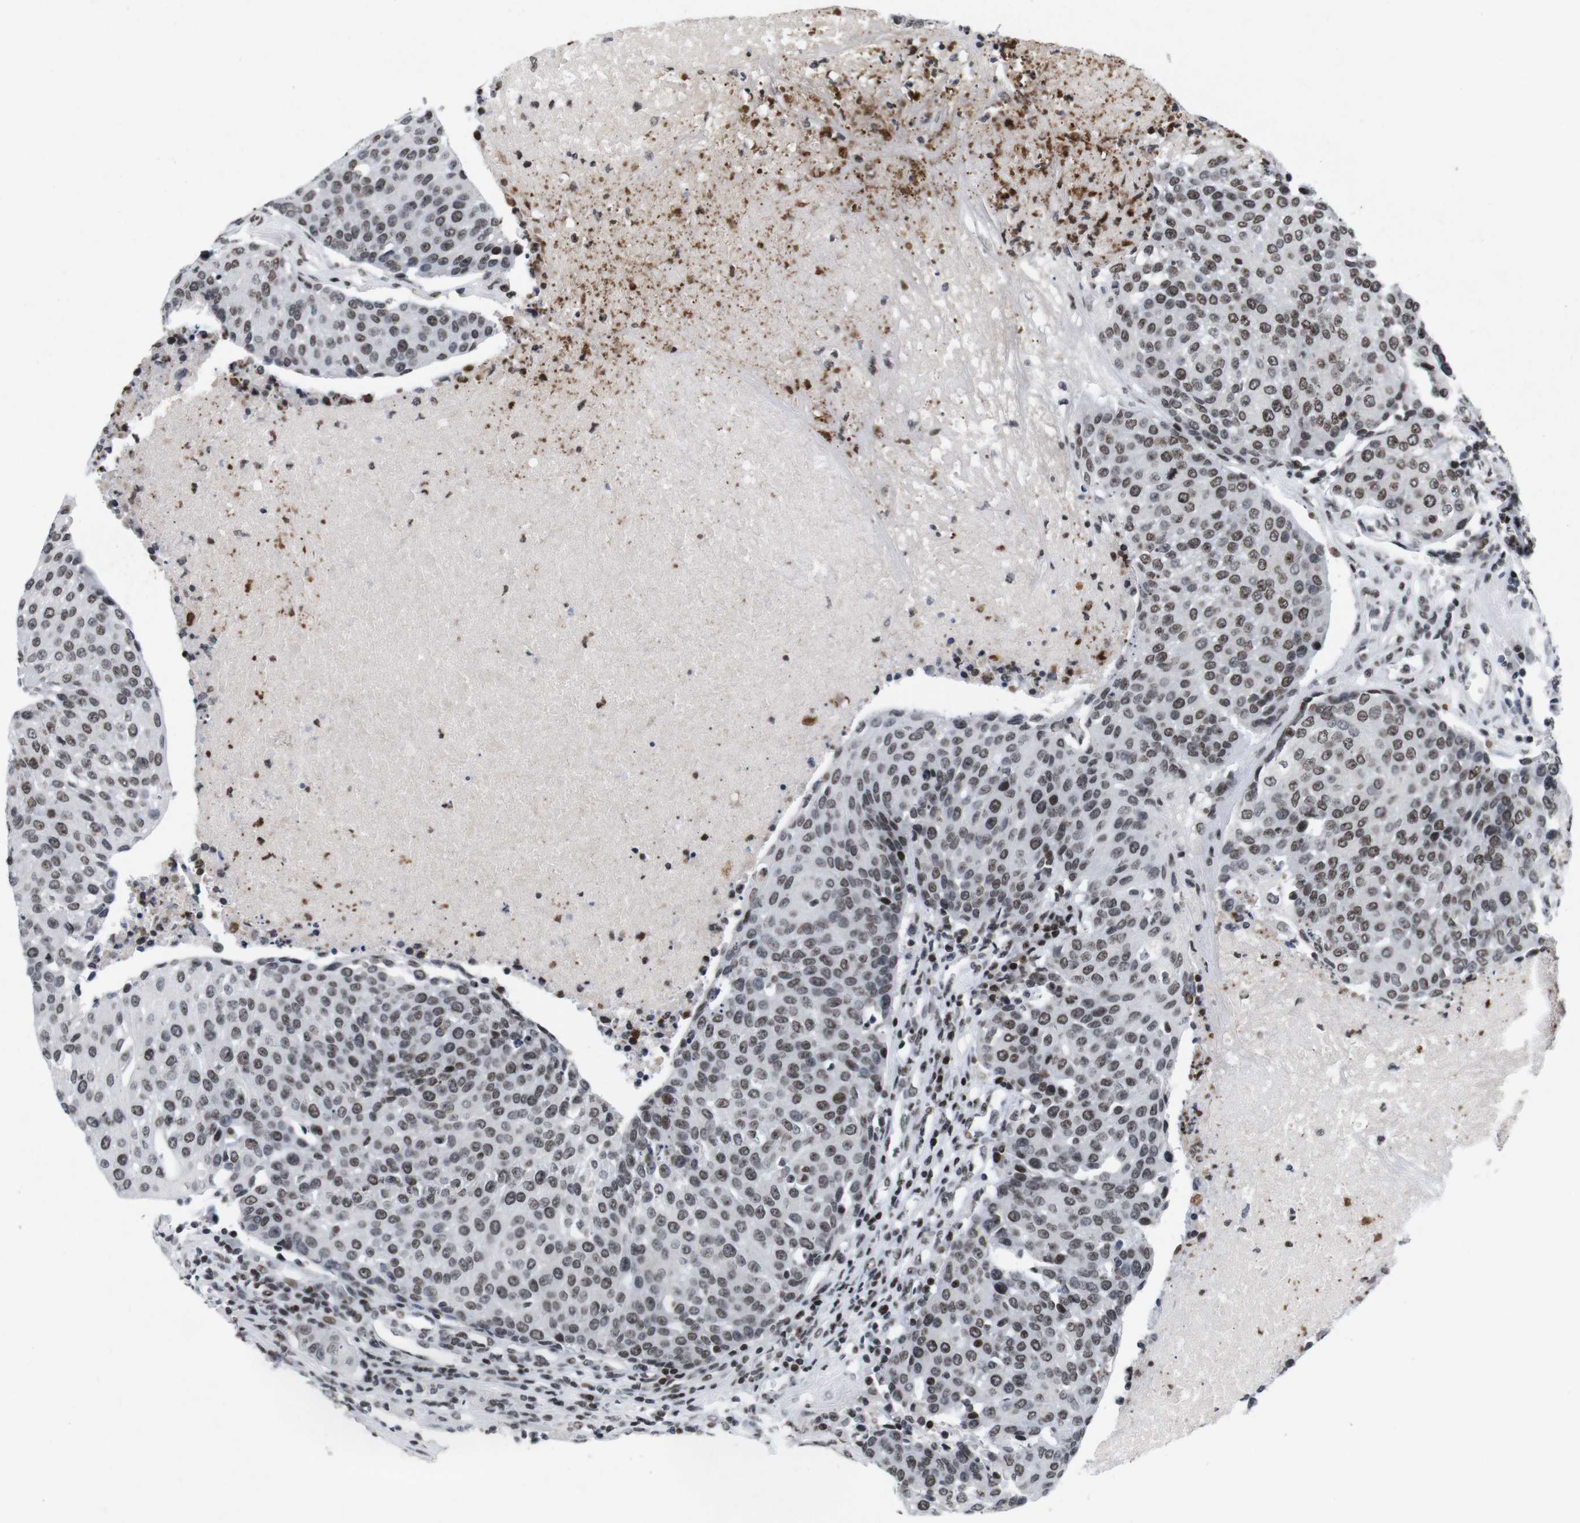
{"staining": {"intensity": "moderate", "quantity": ">75%", "location": "nuclear"}, "tissue": "urothelial cancer", "cell_type": "Tumor cells", "image_type": "cancer", "snomed": [{"axis": "morphology", "description": "Urothelial carcinoma, High grade"}, {"axis": "topography", "description": "Urinary bladder"}], "caption": "High-grade urothelial carcinoma was stained to show a protein in brown. There is medium levels of moderate nuclear expression in approximately >75% of tumor cells.", "gene": "MAGEH1", "patient": {"sex": "female", "age": 85}}